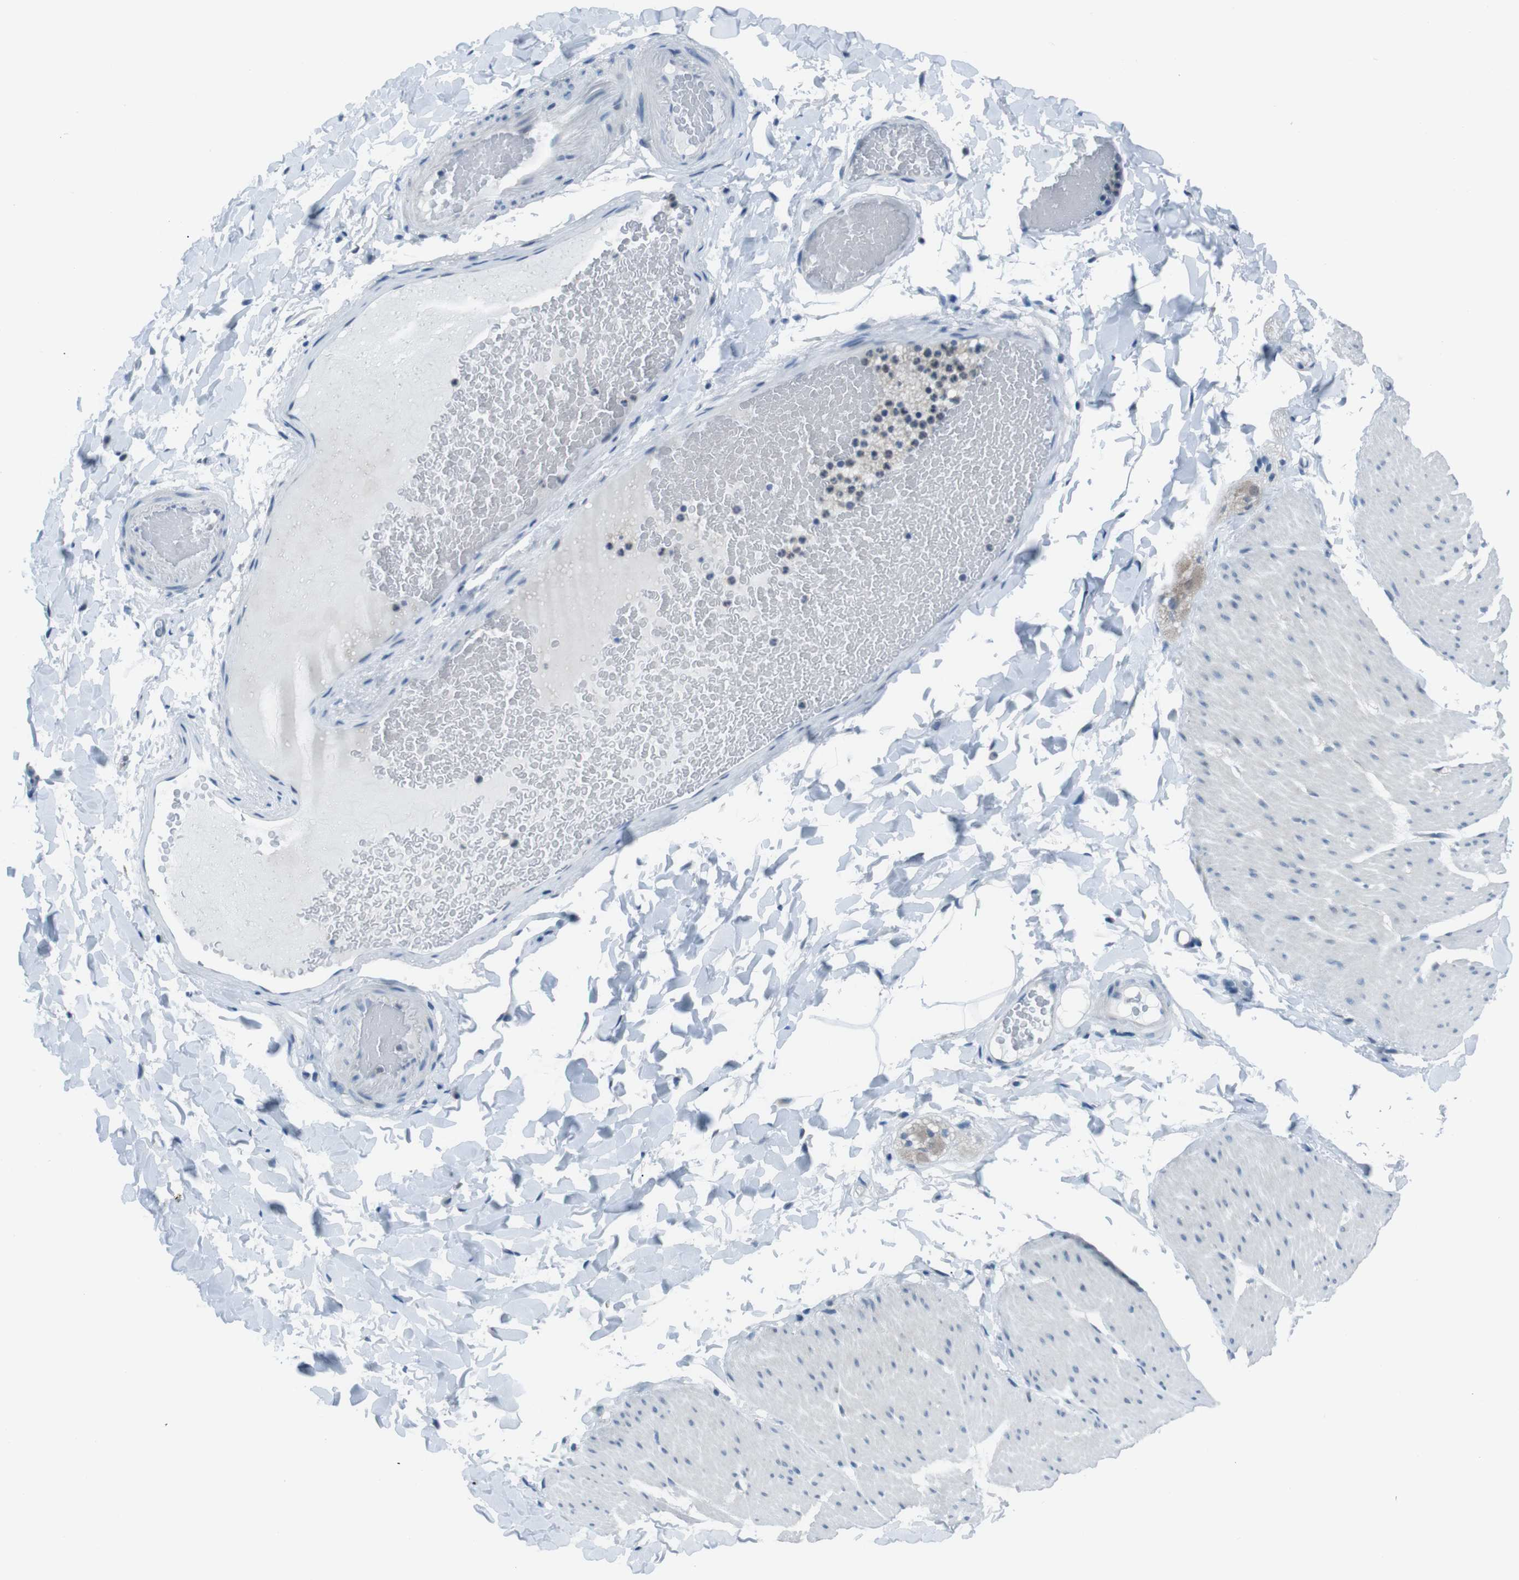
{"staining": {"intensity": "negative", "quantity": "none", "location": "none"}, "tissue": "smooth muscle", "cell_type": "Smooth muscle cells", "image_type": "normal", "snomed": [{"axis": "morphology", "description": "Normal tissue, NOS"}, {"axis": "topography", "description": "Smooth muscle"}, {"axis": "topography", "description": "Colon"}], "caption": "High power microscopy micrograph of an immunohistochemistry photomicrograph of normal smooth muscle, revealing no significant staining in smooth muscle cells.", "gene": "LRP5", "patient": {"sex": "male", "age": 67}}